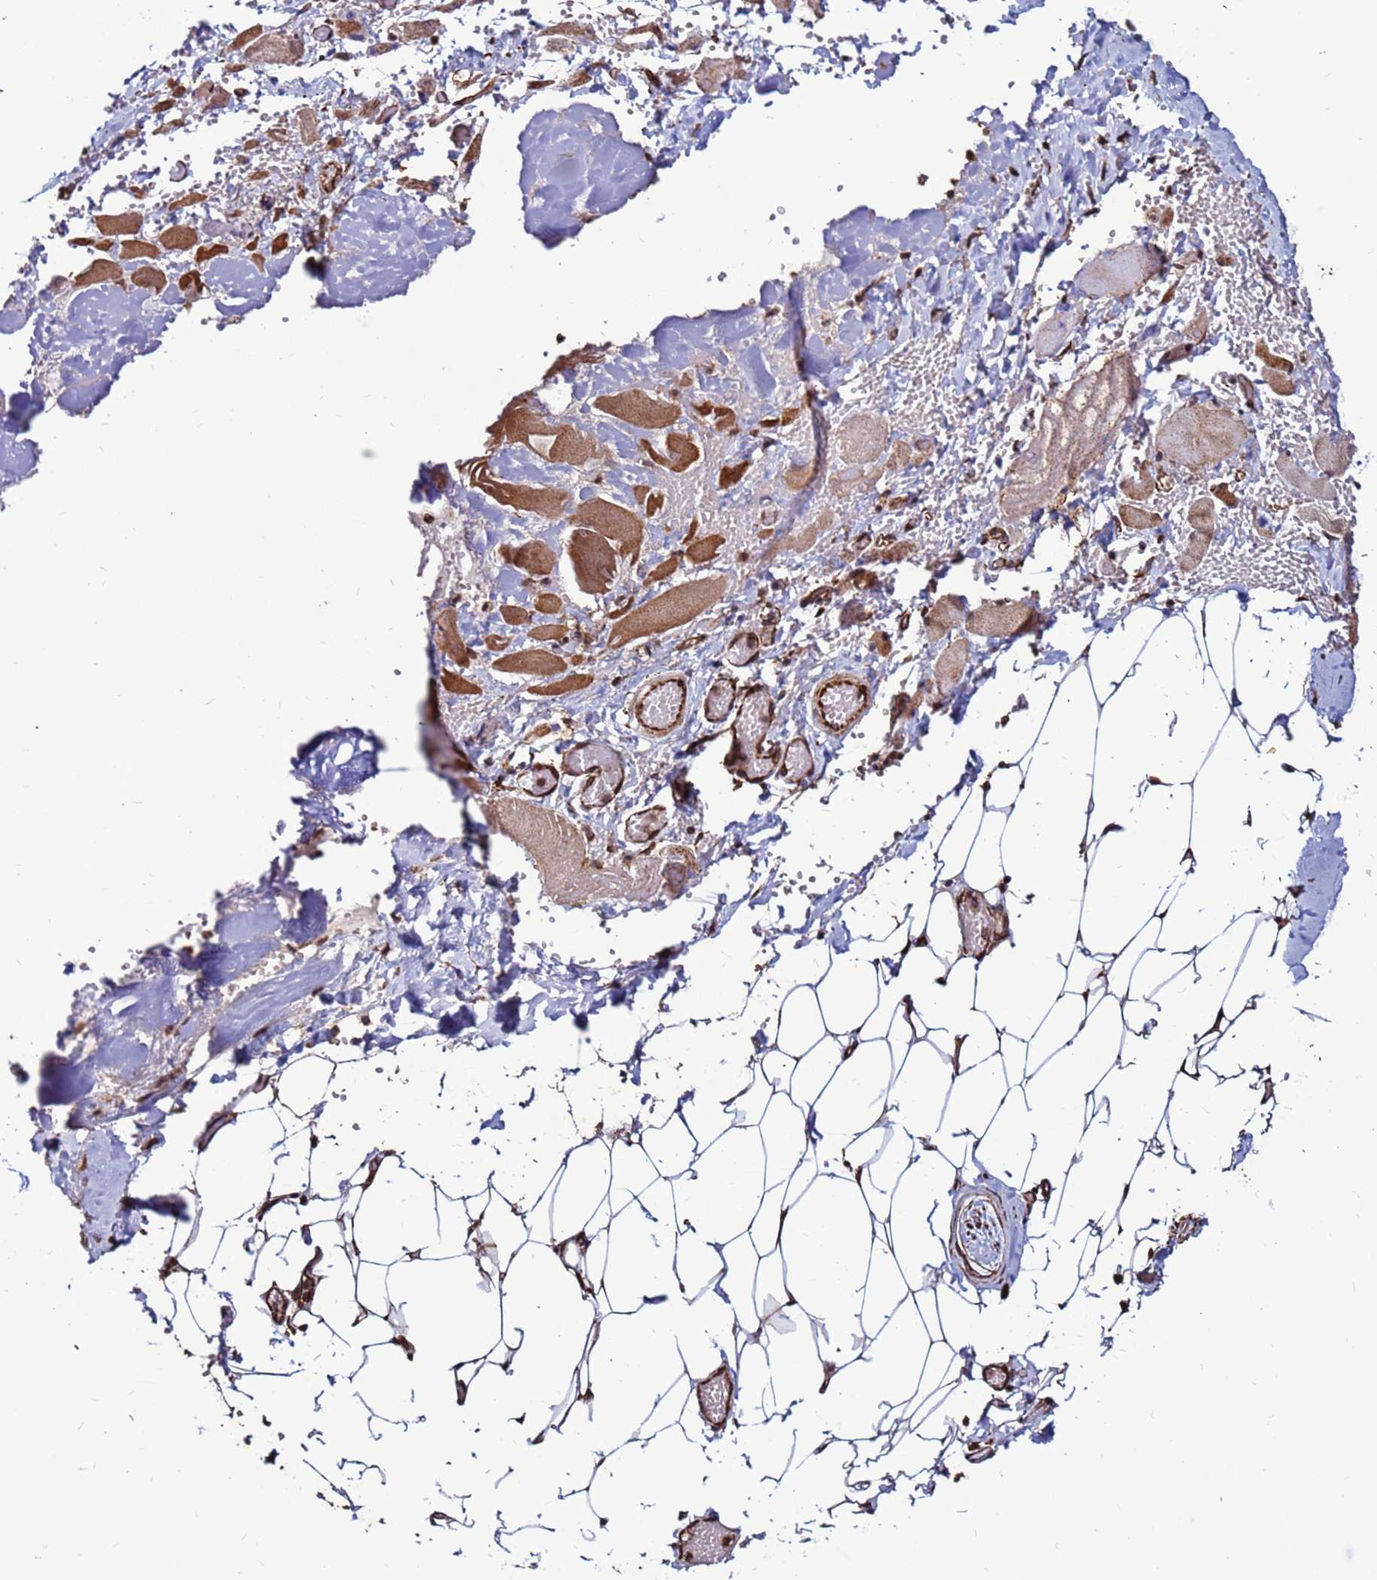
{"staining": {"intensity": "moderate", "quantity": ">75%", "location": "cytoplasmic/membranous,nuclear"}, "tissue": "skeletal muscle", "cell_type": "Myocytes", "image_type": "normal", "snomed": [{"axis": "morphology", "description": "Normal tissue, NOS"}, {"axis": "morphology", "description": "Basal cell carcinoma"}, {"axis": "topography", "description": "Skeletal muscle"}], "caption": "Brown immunohistochemical staining in normal skeletal muscle demonstrates moderate cytoplasmic/membranous,nuclear staining in about >75% of myocytes. (Brightfield microscopy of DAB IHC at high magnification).", "gene": "CLK3", "patient": {"sex": "female", "age": 64}}